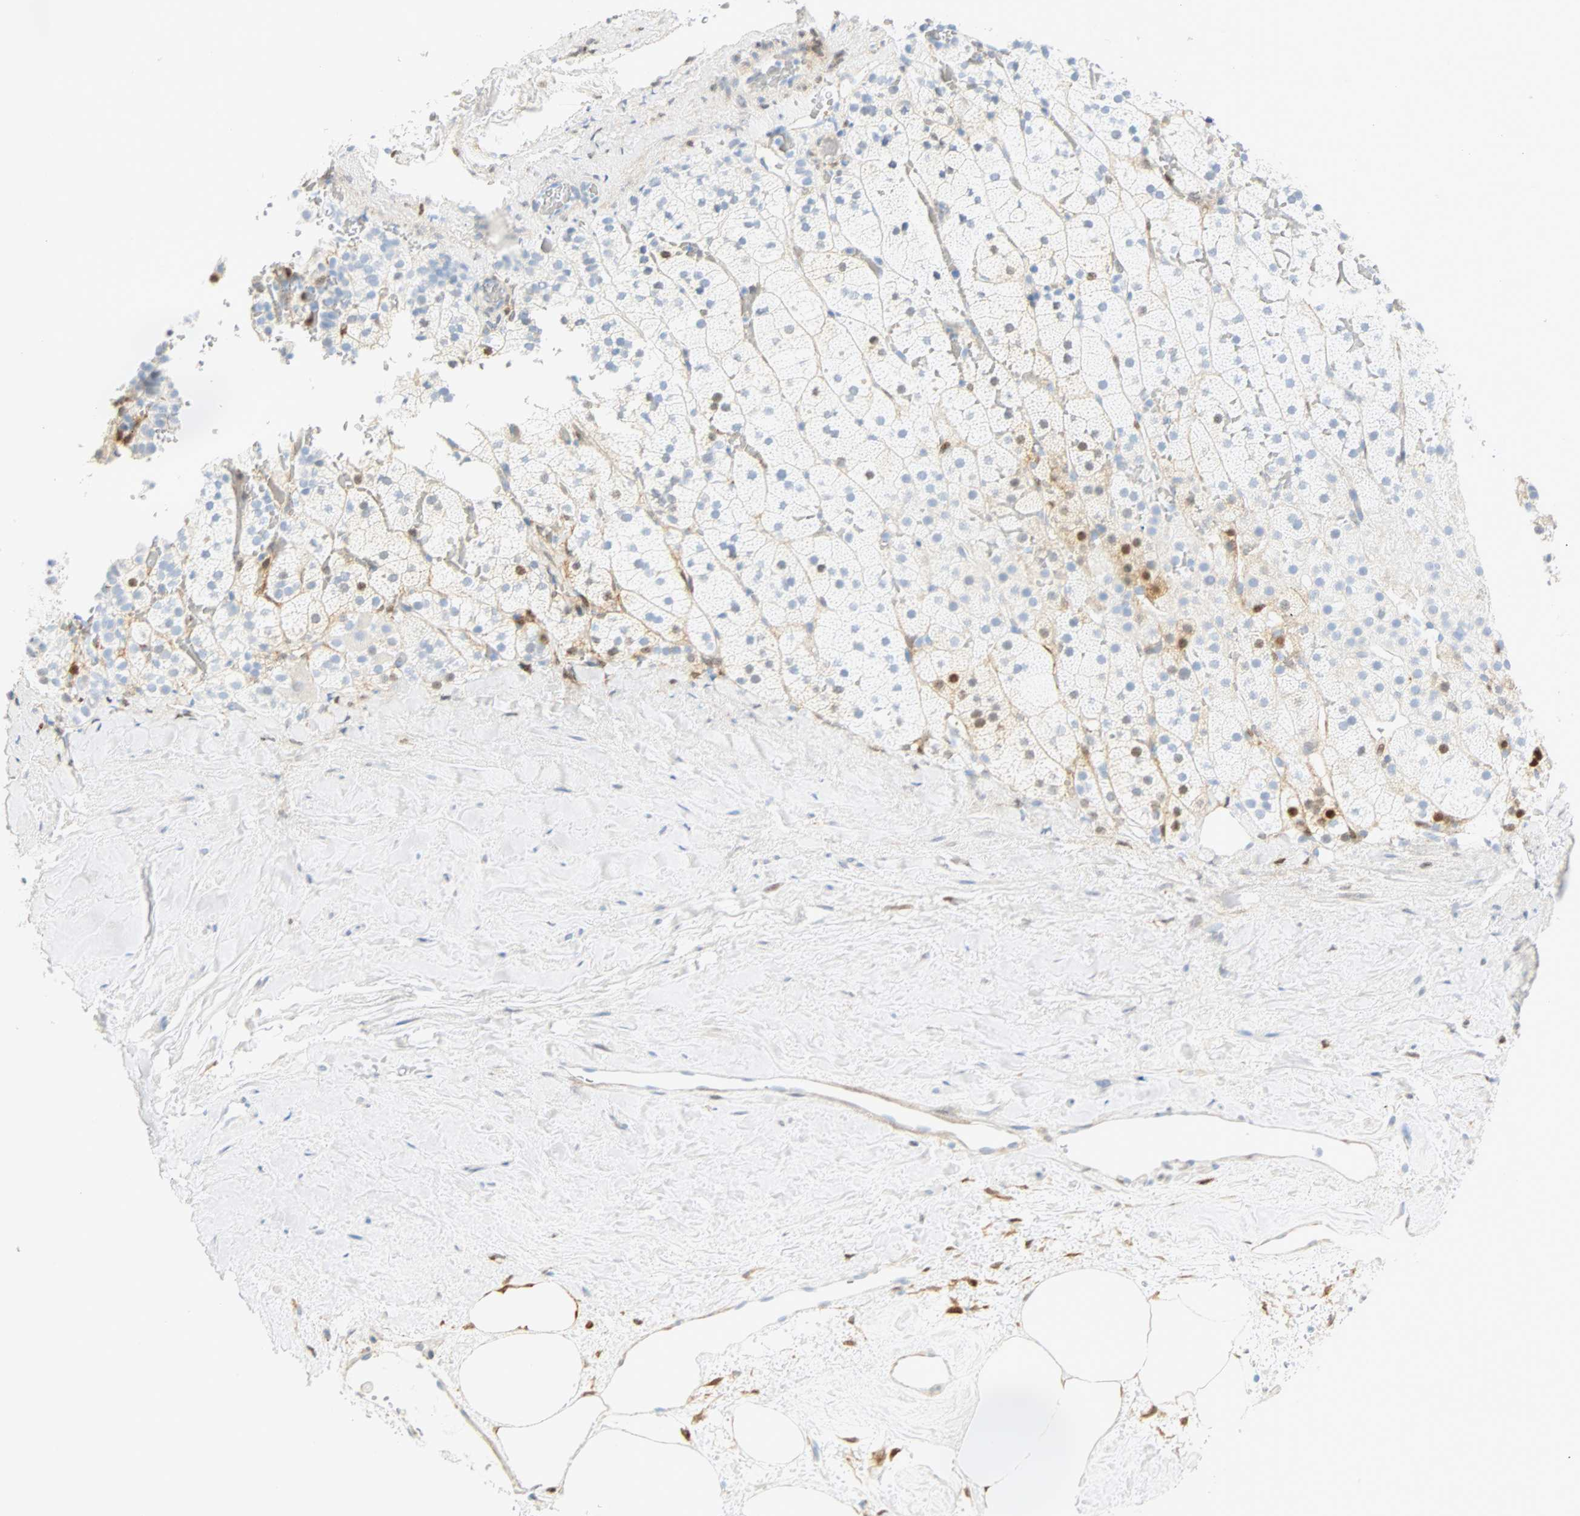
{"staining": {"intensity": "weak", "quantity": "<25%", "location": "cytoplasmic/membranous"}, "tissue": "adrenal gland", "cell_type": "Glandular cells", "image_type": "normal", "snomed": [{"axis": "morphology", "description": "Normal tissue, NOS"}, {"axis": "topography", "description": "Adrenal gland"}], "caption": "Immunohistochemistry histopathology image of normal adrenal gland stained for a protein (brown), which demonstrates no staining in glandular cells.", "gene": "SELENBP1", "patient": {"sex": "male", "age": 35}}